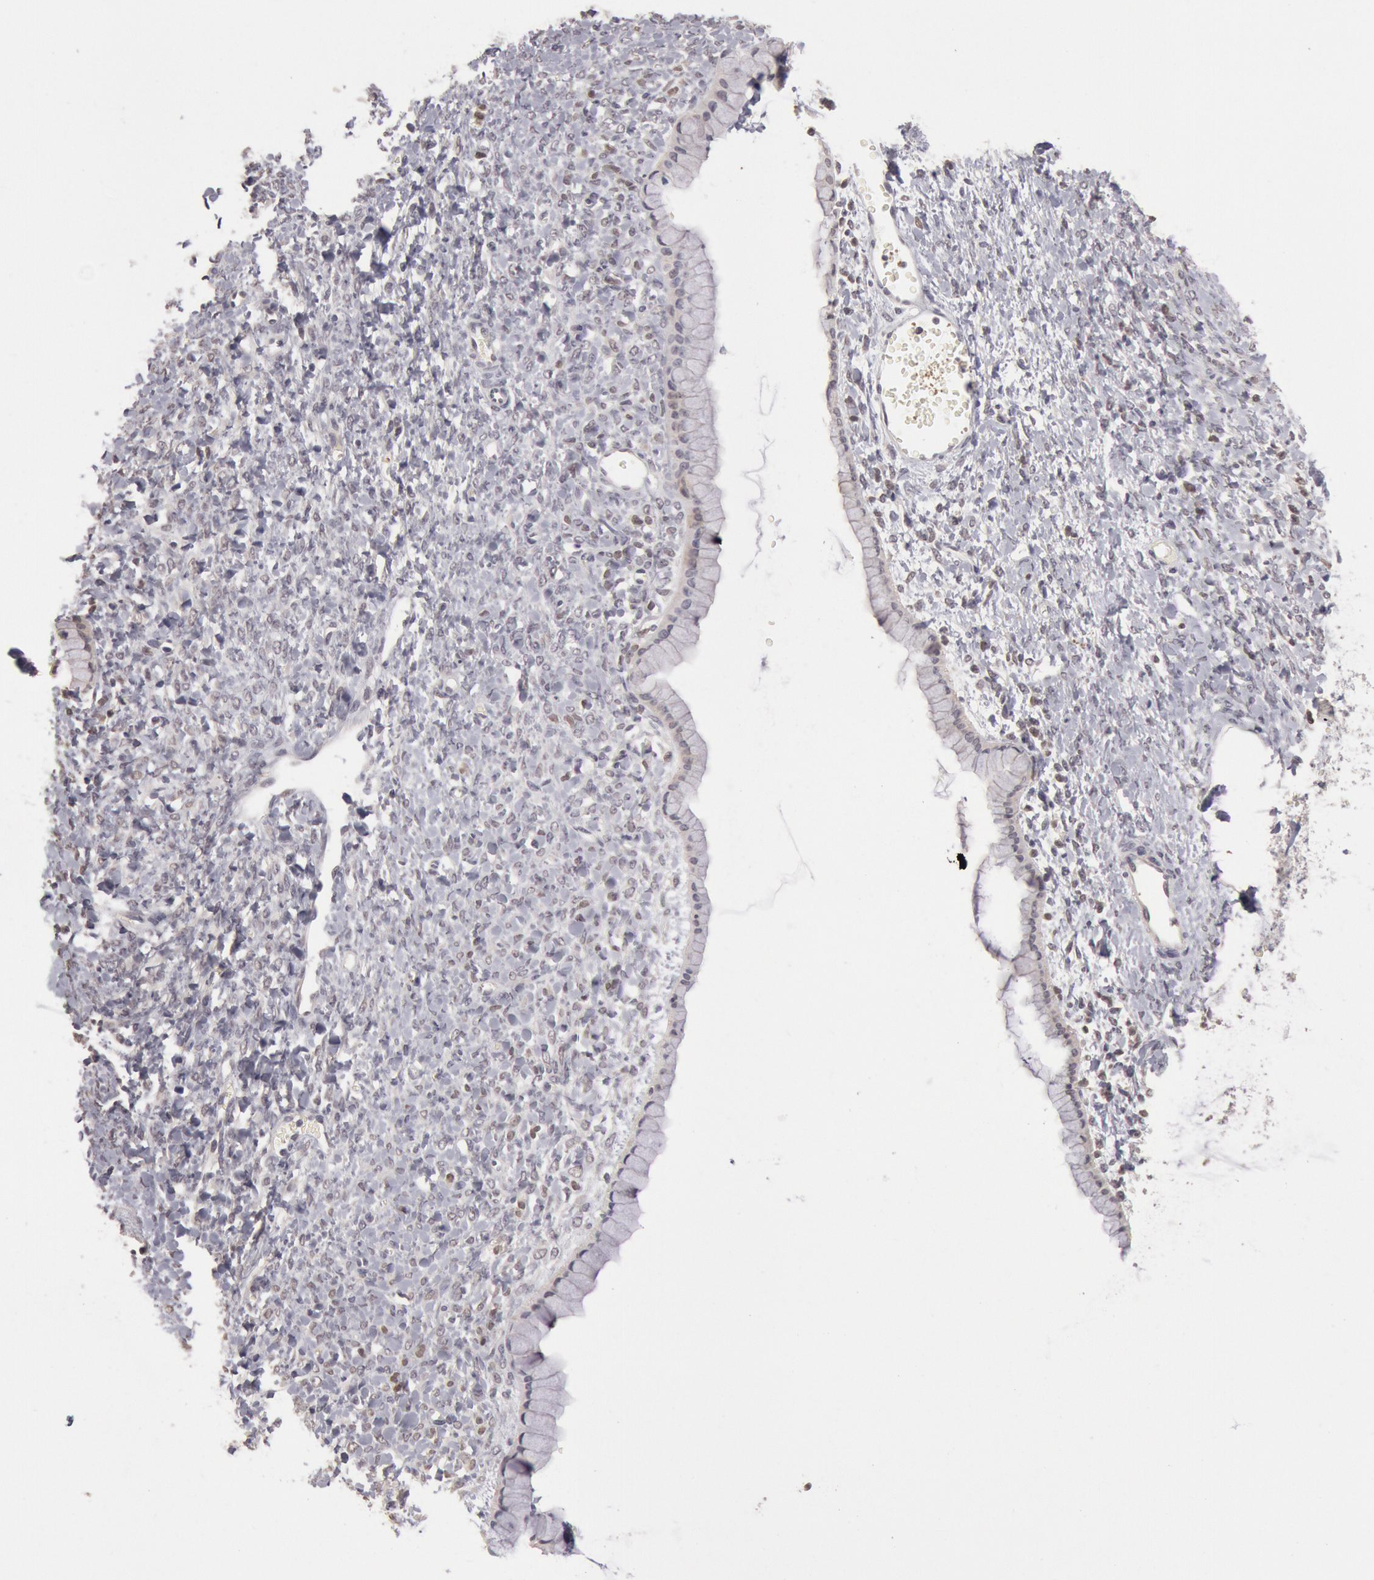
{"staining": {"intensity": "negative", "quantity": "none", "location": "none"}, "tissue": "ovarian cancer", "cell_type": "Tumor cells", "image_type": "cancer", "snomed": [{"axis": "morphology", "description": "Cystadenocarcinoma, mucinous, NOS"}, {"axis": "topography", "description": "Ovary"}], "caption": "There is no significant expression in tumor cells of ovarian cancer.", "gene": "RIMBP3C", "patient": {"sex": "female", "age": 25}}